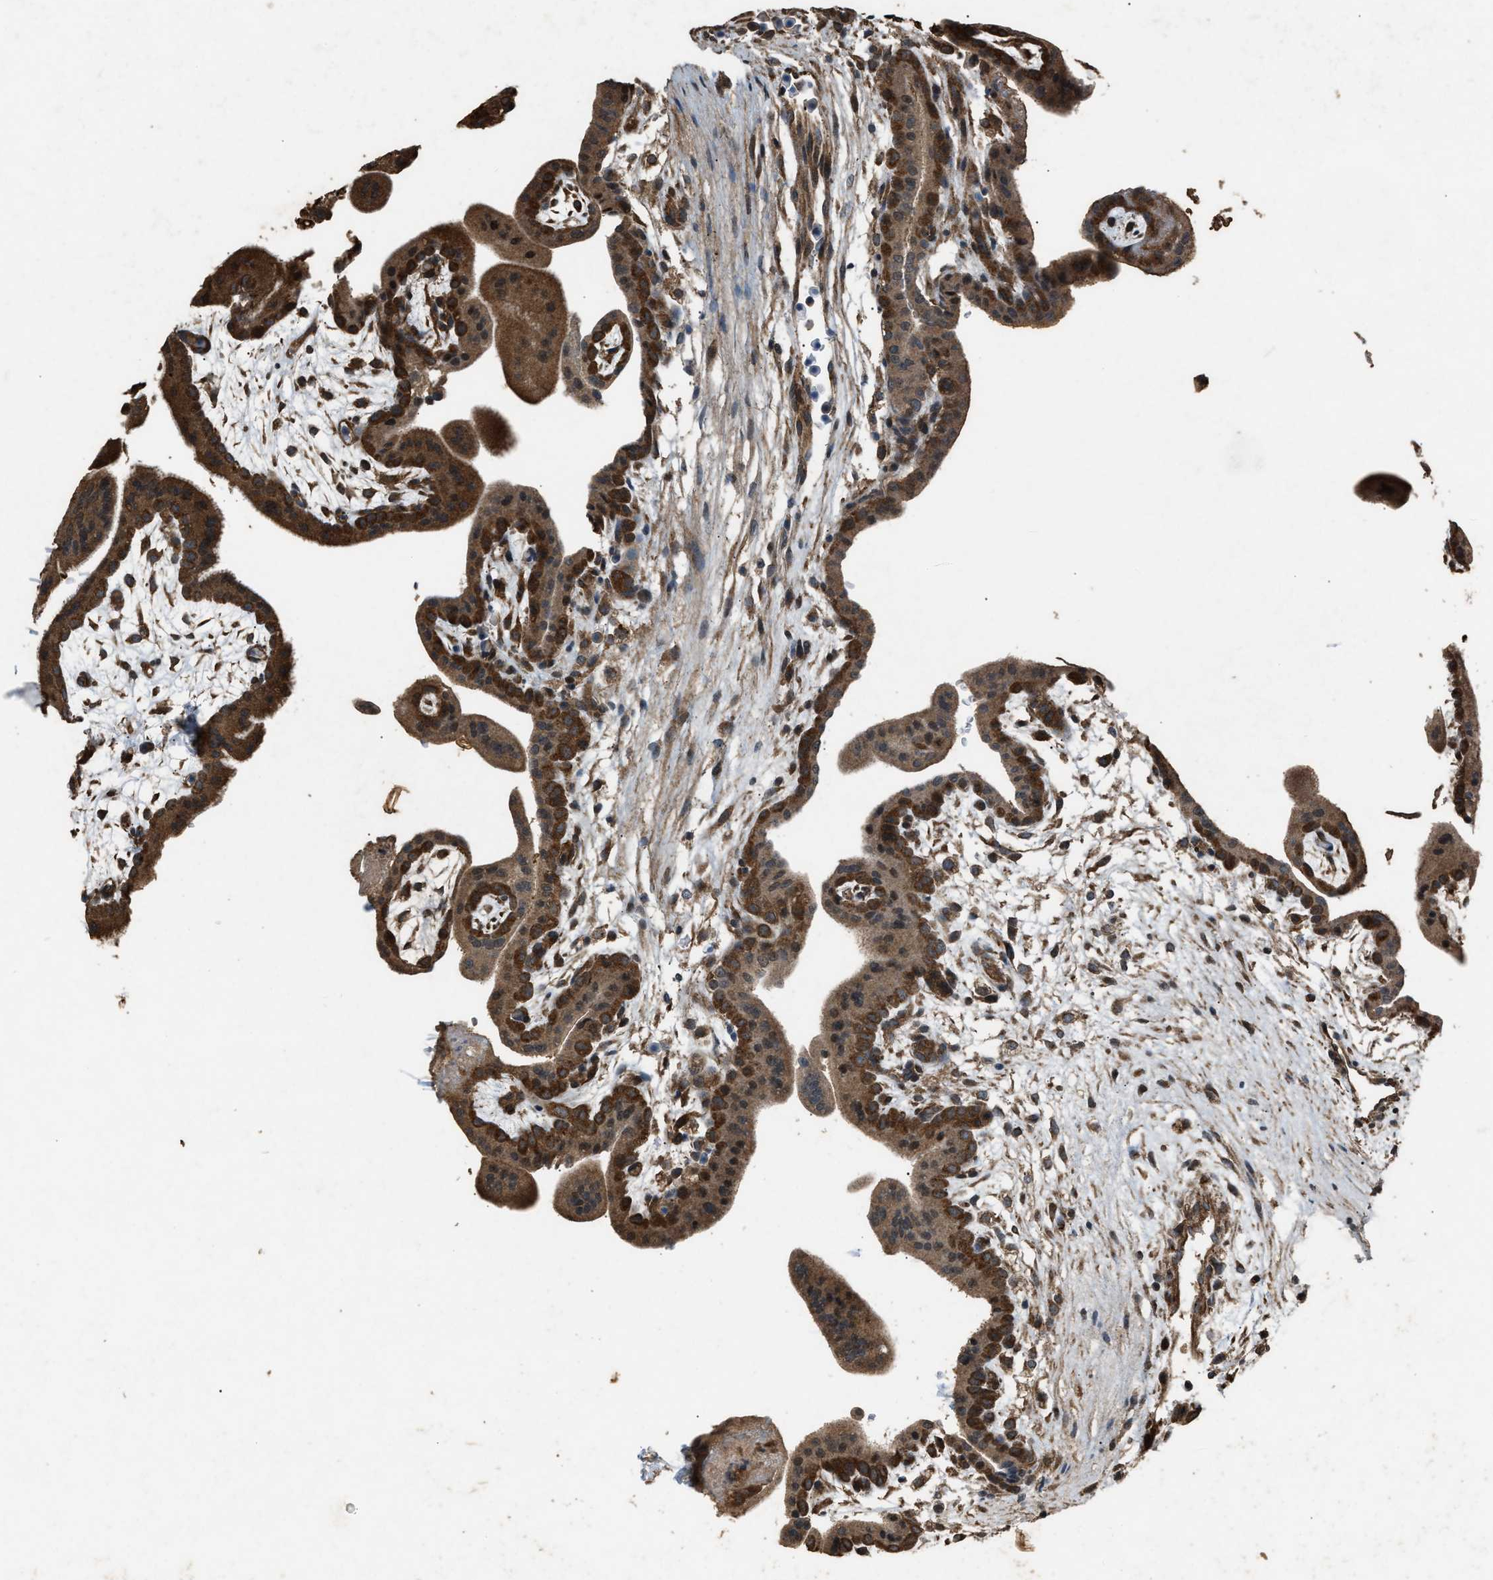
{"staining": {"intensity": "strong", "quantity": ">75%", "location": "cytoplasmic/membranous"}, "tissue": "placenta", "cell_type": "Trophoblastic cells", "image_type": "normal", "snomed": [{"axis": "morphology", "description": "Normal tissue, NOS"}, {"axis": "topography", "description": "Placenta"}], "caption": "Immunohistochemistry (IHC) (DAB (3,3'-diaminobenzidine)) staining of unremarkable human placenta demonstrates strong cytoplasmic/membranous protein staining in about >75% of trophoblastic cells.", "gene": "PSMD1", "patient": {"sex": "female", "age": 35}}